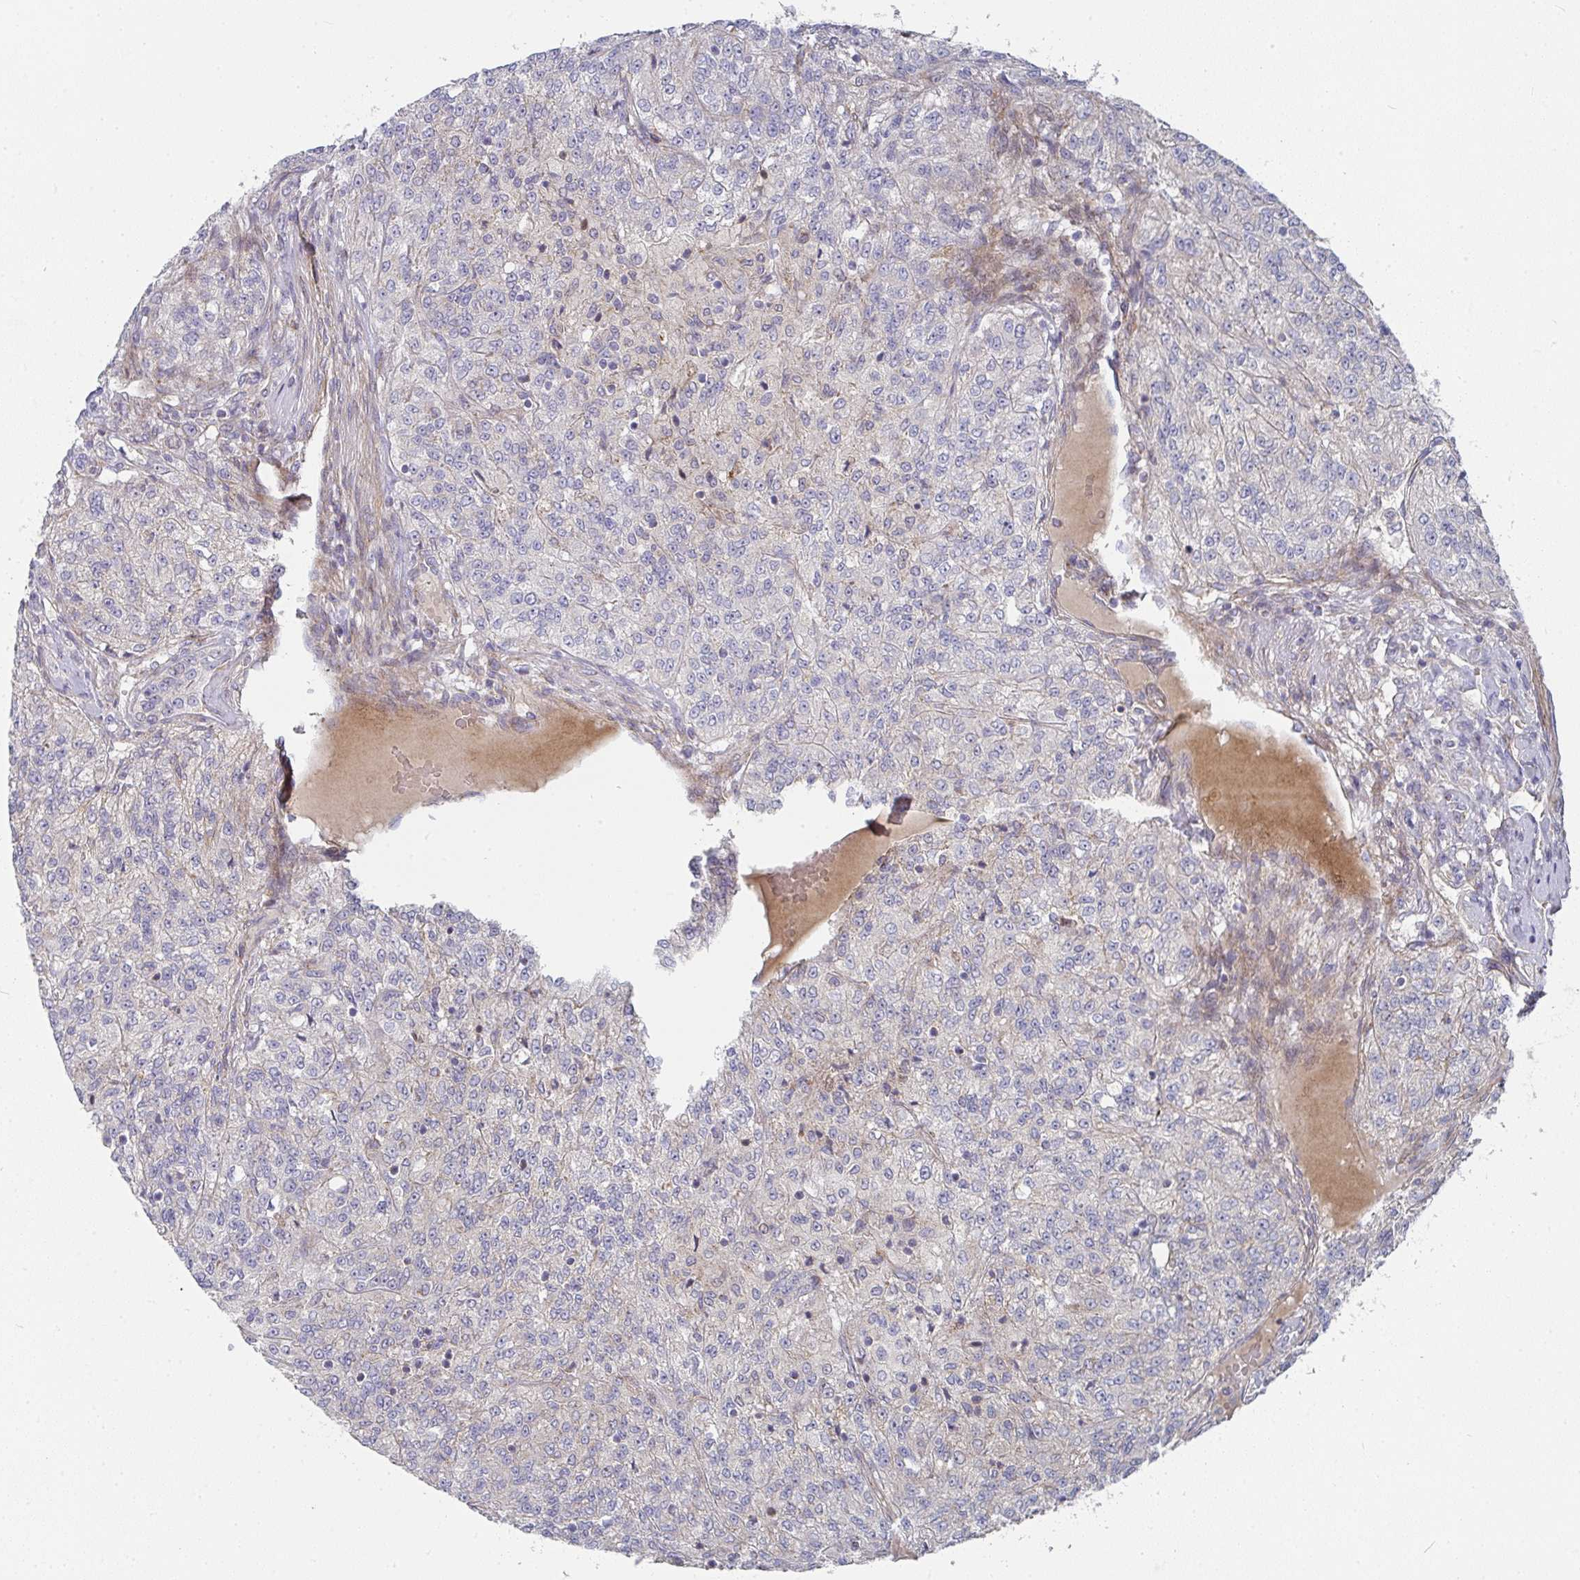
{"staining": {"intensity": "weak", "quantity": "<25%", "location": "nuclear"}, "tissue": "renal cancer", "cell_type": "Tumor cells", "image_type": "cancer", "snomed": [{"axis": "morphology", "description": "Adenocarcinoma, NOS"}, {"axis": "topography", "description": "Kidney"}], "caption": "Tumor cells are negative for brown protein staining in renal adenocarcinoma. (DAB (3,3'-diaminobenzidine) IHC with hematoxylin counter stain).", "gene": "RHEBL1", "patient": {"sex": "female", "age": 63}}